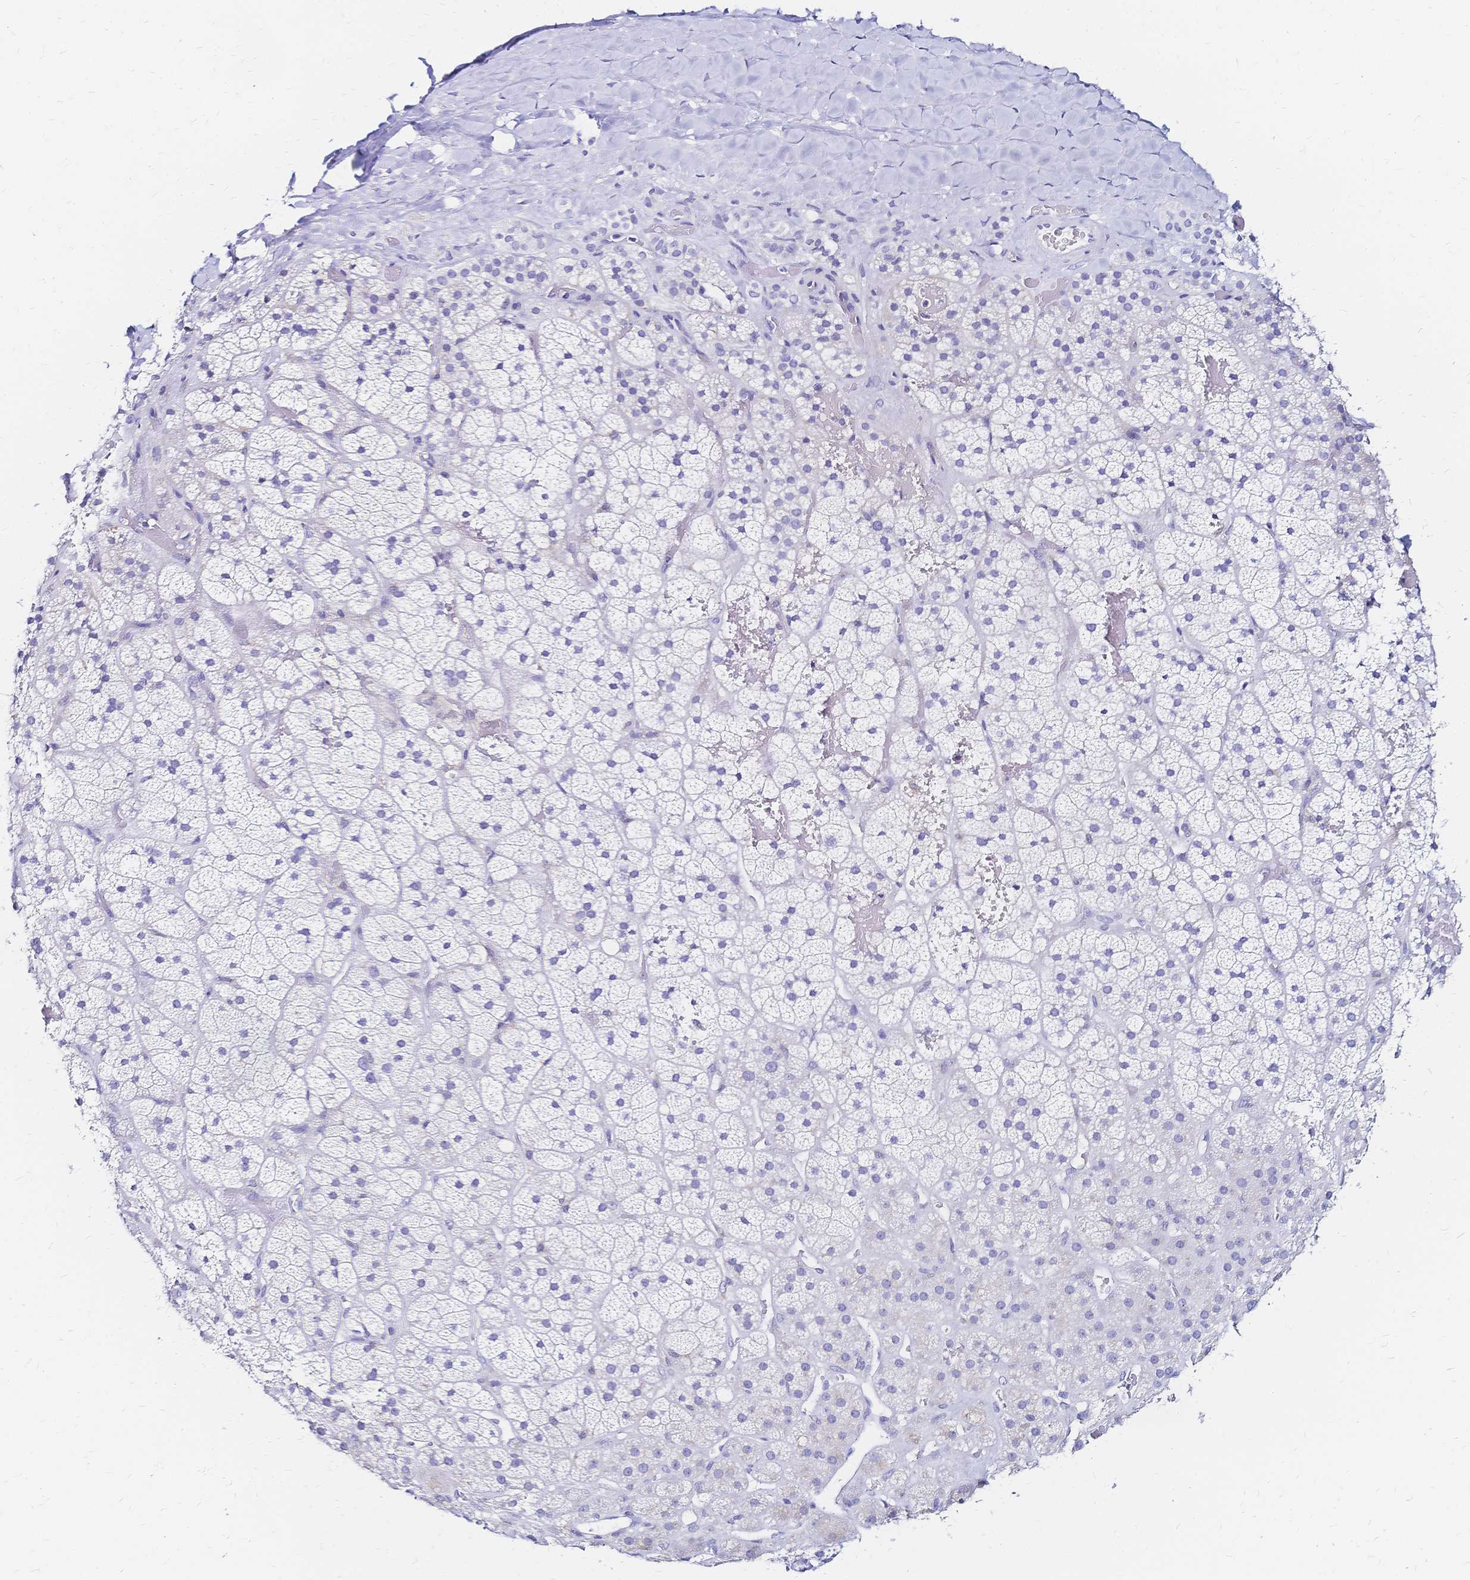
{"staining": {"intensity": "negative", "quantity": "none", "location": "none"}, "tissue": "adrenal gland", "cell_type": "Glandular cells", "image_type": "normal", "snomed": [{"axis": "morphology", "description": "Normal tissue, NOS"}, {"axis": "topography", "description": "Adrenal gland"}], "caption": "Histopathology image shows no significant protein expression in glandular cells of benign adrenal gland.", "gene": "SLC5A1", "patient": {"sex": "male", "age": 57}}